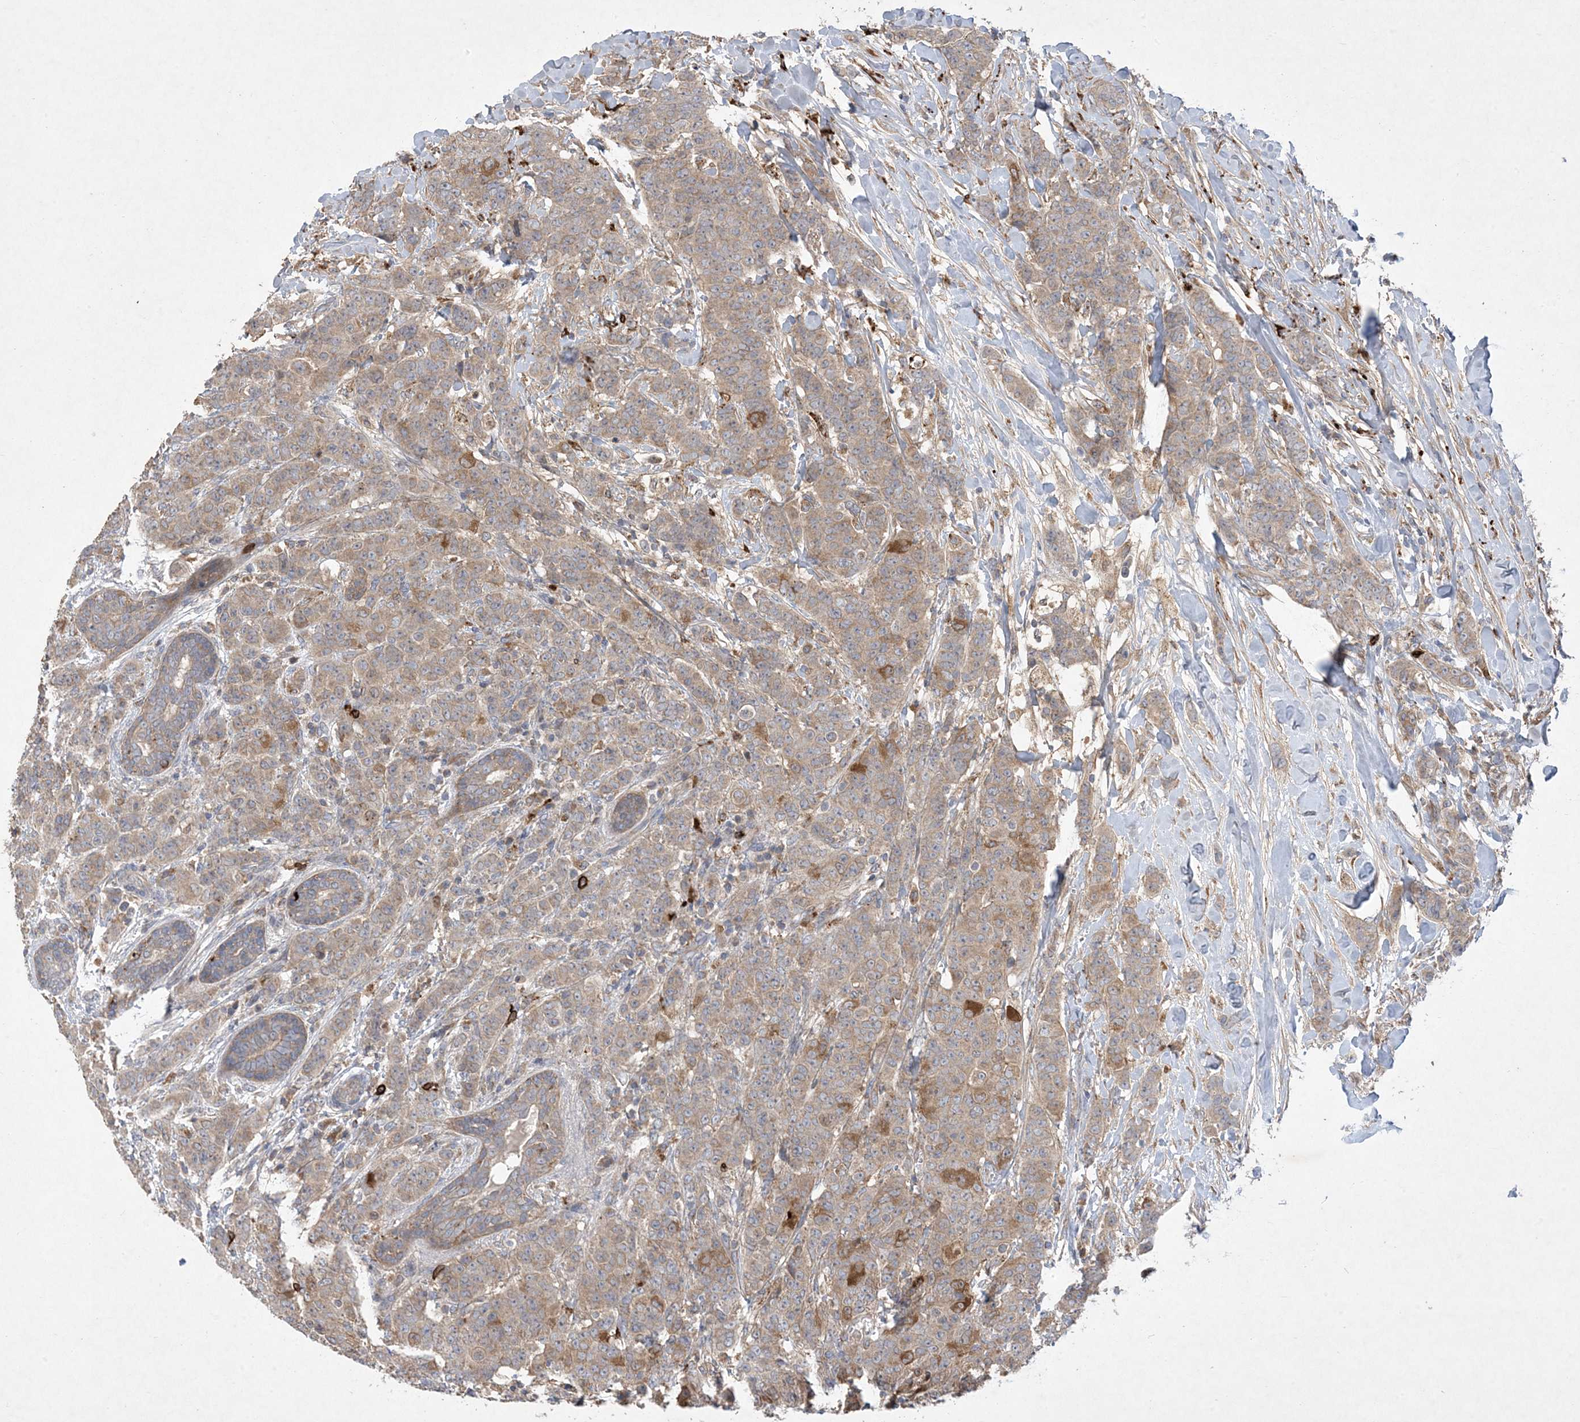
{"staining": {"intensity": "weak", "quantity": ">75%", "location": "cytoplasmic/membranous"}, "tissue": "breast cancer", "cell_type": "Tumor cells", "image_type": "cancer", "snomed": [{"axis": "morphology", "description": "Duct carcinoma"}, {"axis": "topography", "description": "Breast"}], "caption": "An IHC micrograph of tumor tissue is shown. Protein staining in brown highlights weak cytoplasmic/membranous positivity in breast cancer (infiltrating ductal carcinoma) within tumor cells. Immunohistochemistry (ihc) stains the protein of interest in brown and the nuclei are stained blue.", "gene": "MASP2", "patient": {"sex": "female", "age": 40}}